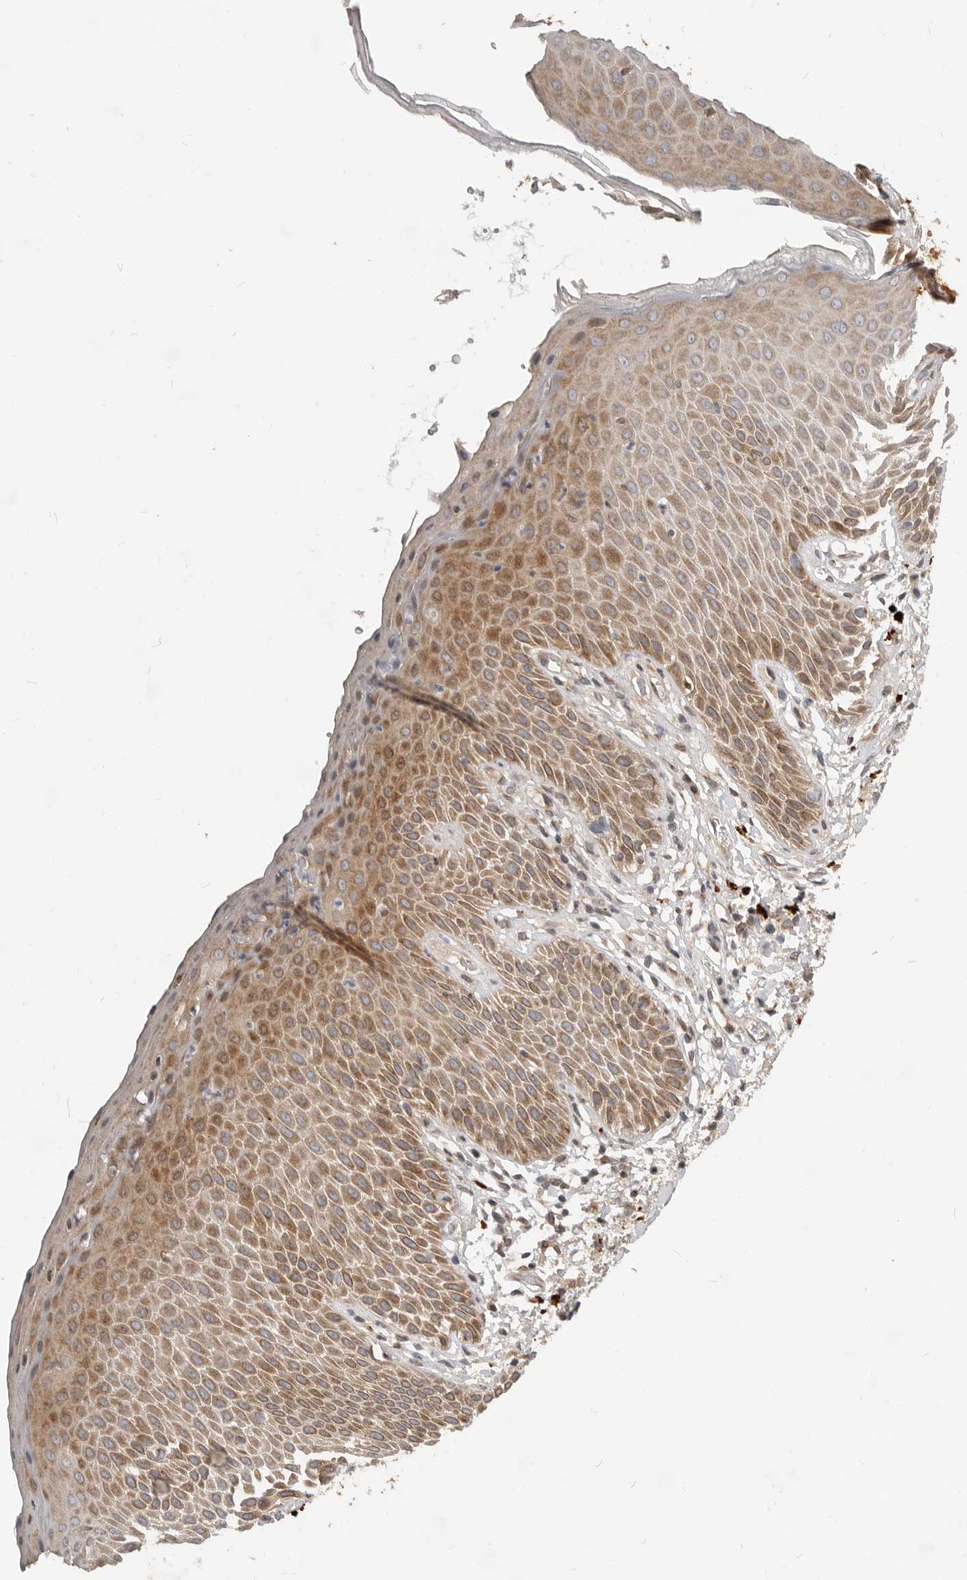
{"staining": {"intensity": "moderate", "quantity": "25%-75%", "location": "cytoplasmic/membranous"}, "tissue": "skin", "cell_type": "Epidermal cells", "image_type": "normal", "snomed": [{"axis": "morphology", "description": "Normal tissue, NOS"}, {"axis": "topography", "description": "Anal"}], "caption": "Moderate cytoplasmic/membranous positivity for a protein is identified in about 25%-75% of epidermal cells of normal skin using IHC.", "gene": "NPY4R2", "patient": {"sex": "male", "age": 74}}